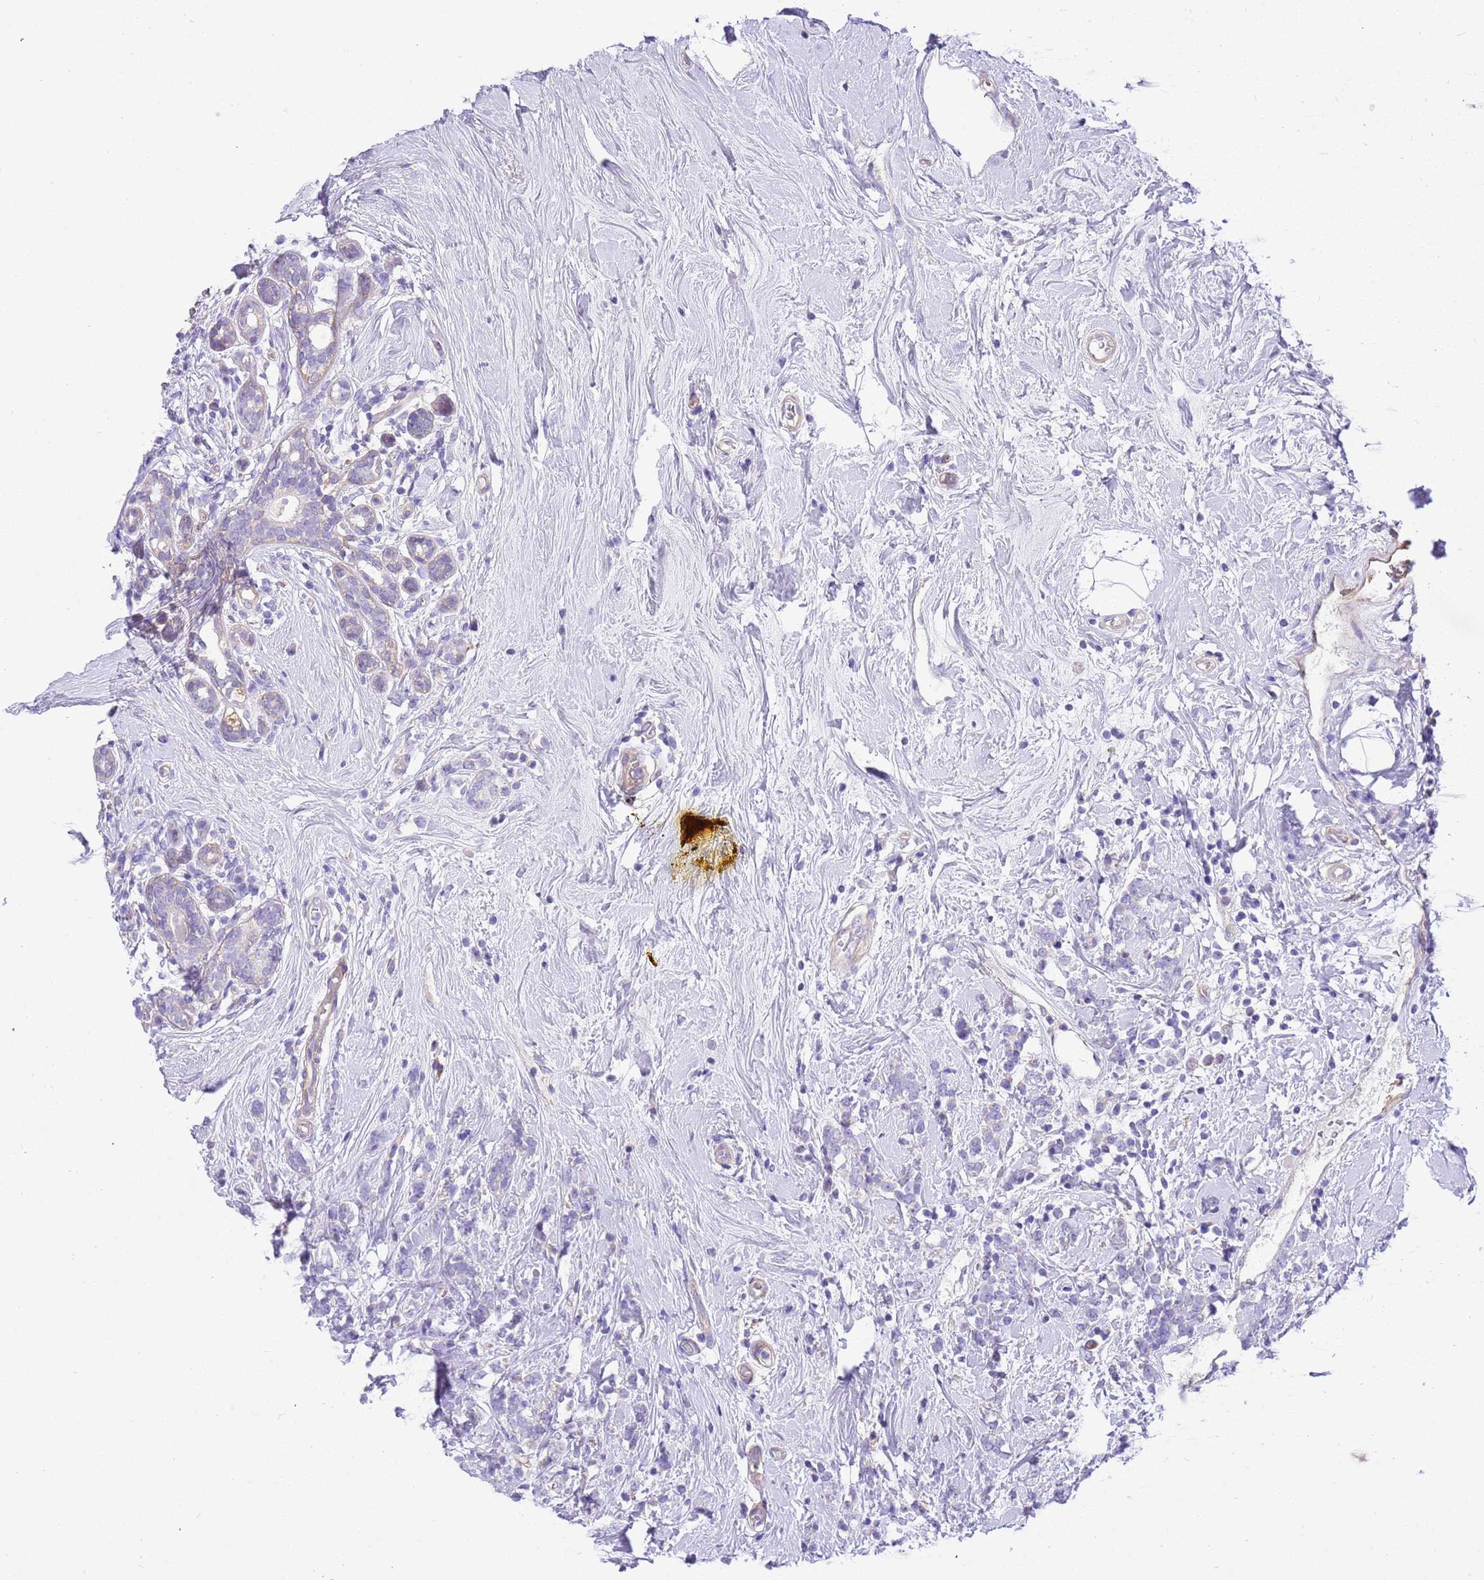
{"staining": {"intensity": "negative", "quantity": "none", "location": "none"}, "tissue": "breast cancer", "cell_type": "Tumor cells", "image_type": "cancer", "snomed": [{"axis": "morphology", "description": "Lobular carcinoma"}, {"axis": "topography", "description": "Breast"}], "caption": "There is no significant expression in tumor cells of lobular carcinoma (breast).", "gene": "SERINC3", "patient": {"sex": "female", "age": 58}}